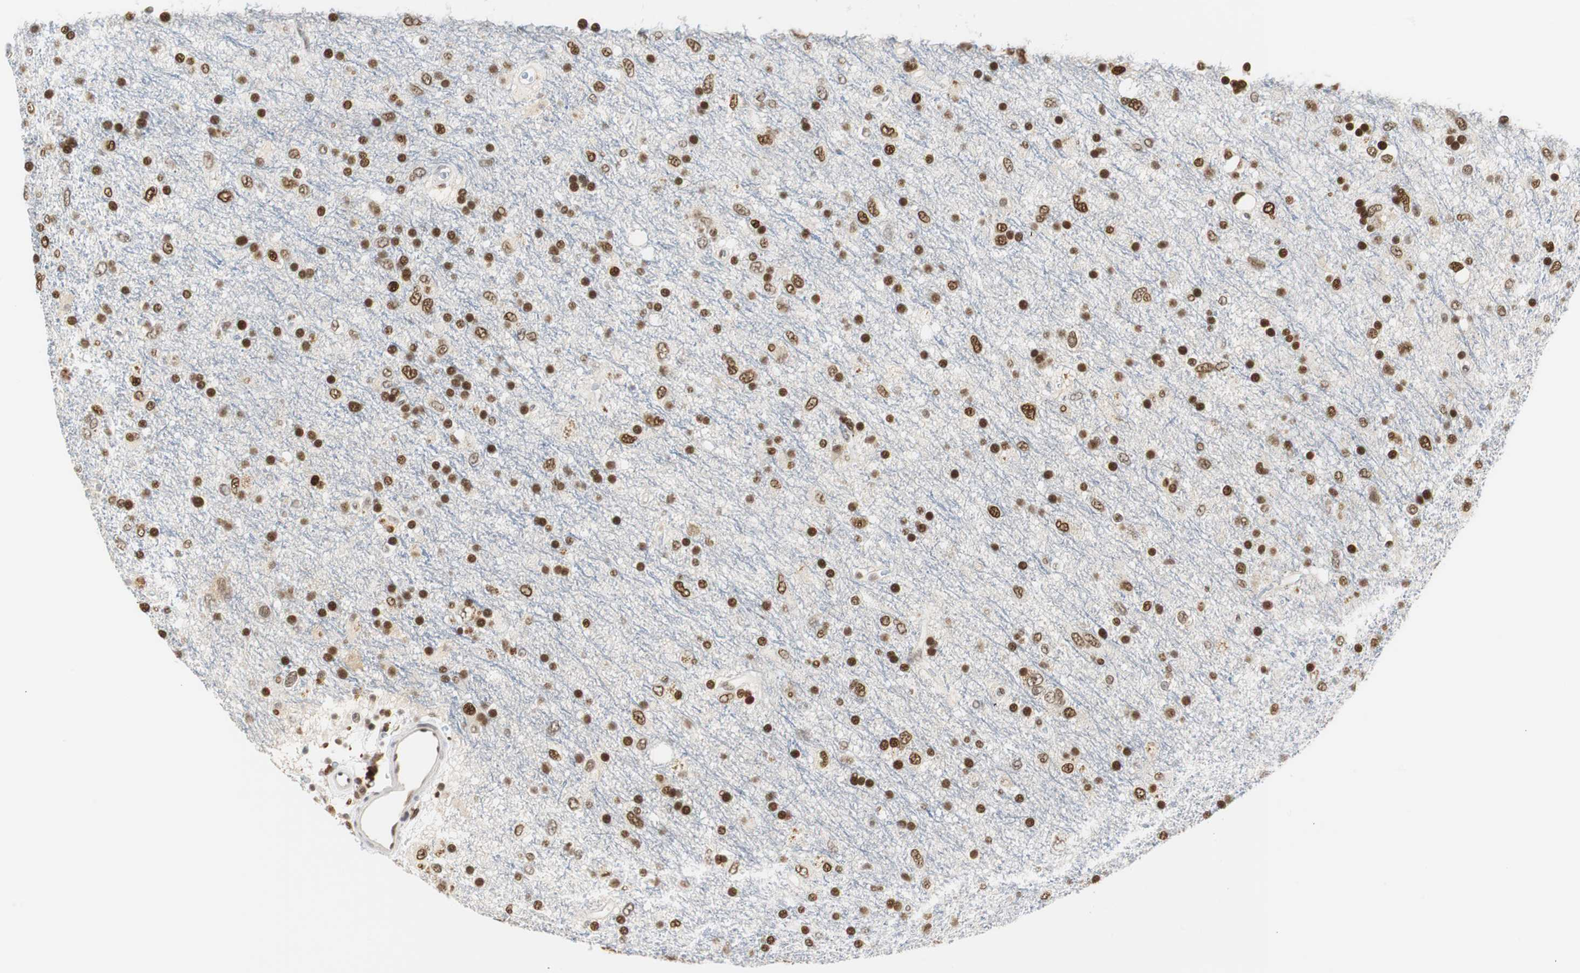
{"staining": {"intensity": "strong", "quantity": ">75%", "location": "nuclear"}, "tissue": "glioma", "cell_type": "Tumor cells", "image_type": "cancer", "snomed": [{"axis": "morphology", "description": "Glioma, malignant, Low grade"}, {"axis": "topography", "description": "Brain"}], "caption": "Immunohistochemistry histopathology image of neoplastic tissue: malignant glioma (low-grade) stained using IHC demonstrates high levels of strong protein expression localized specifically in the nuclear of tumor cells, appearing as a nuclear brown color.", "gene": "ZFC3H1", "patient": {"sex": "male", "age": 77}}